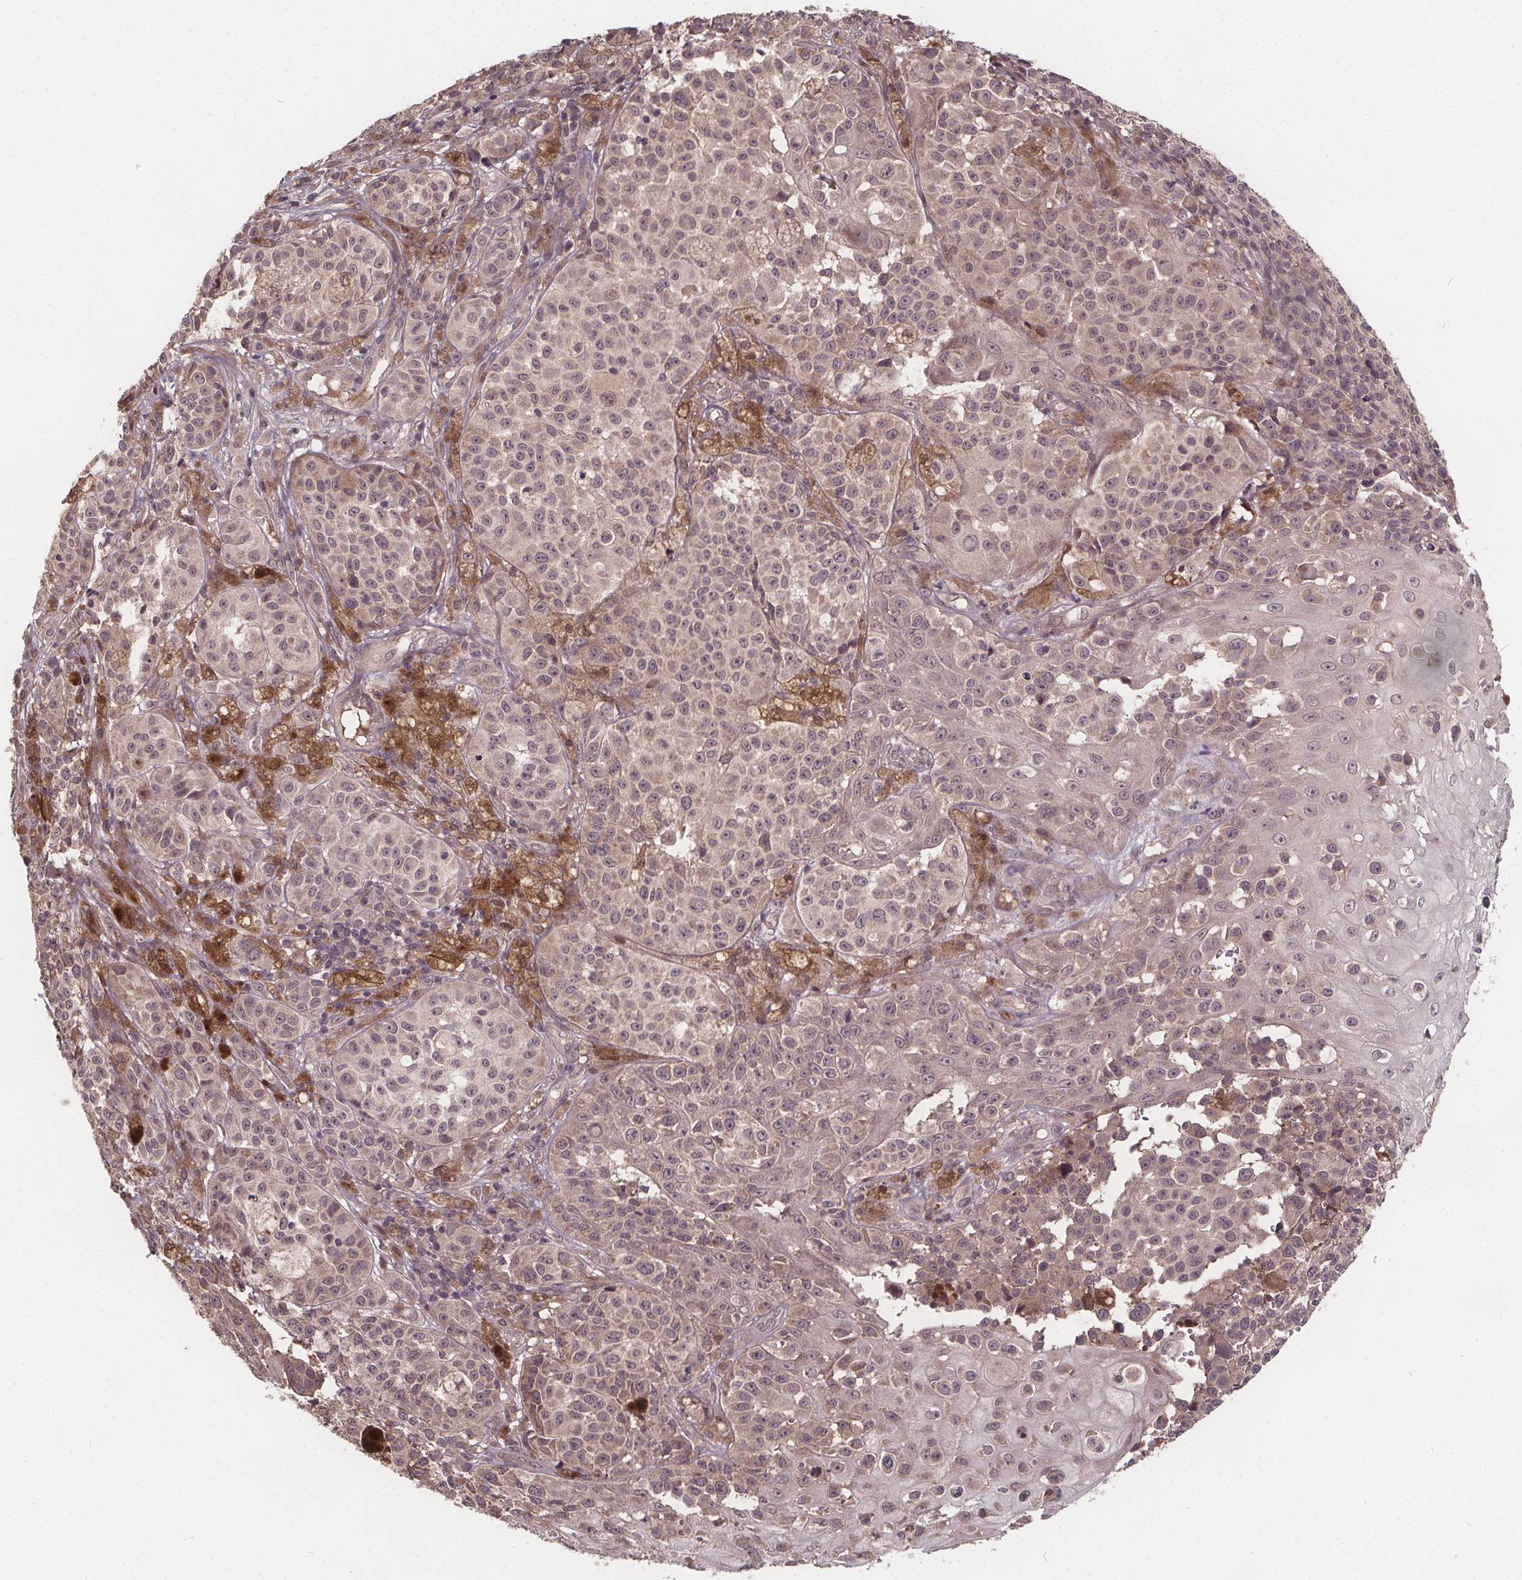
{"staining": {"intensity": "negative", "quantity": "none", "location": "none"}, "tissue": "melanoma", "cell_type": "Tumor cells", "image_type": "cancer", "snomed": [{"axis": "morphology", "description": "Malignant melanoma, NOS"}, {"axis": "topography", "description": "Skin"}], "caption": "Malignant melanoma stained for a protein using immunohistochemistry (IHC) exhibits no staining tumor cells.", "gene": "USP9X", "patient": {"sex": "female", "age": 58}}